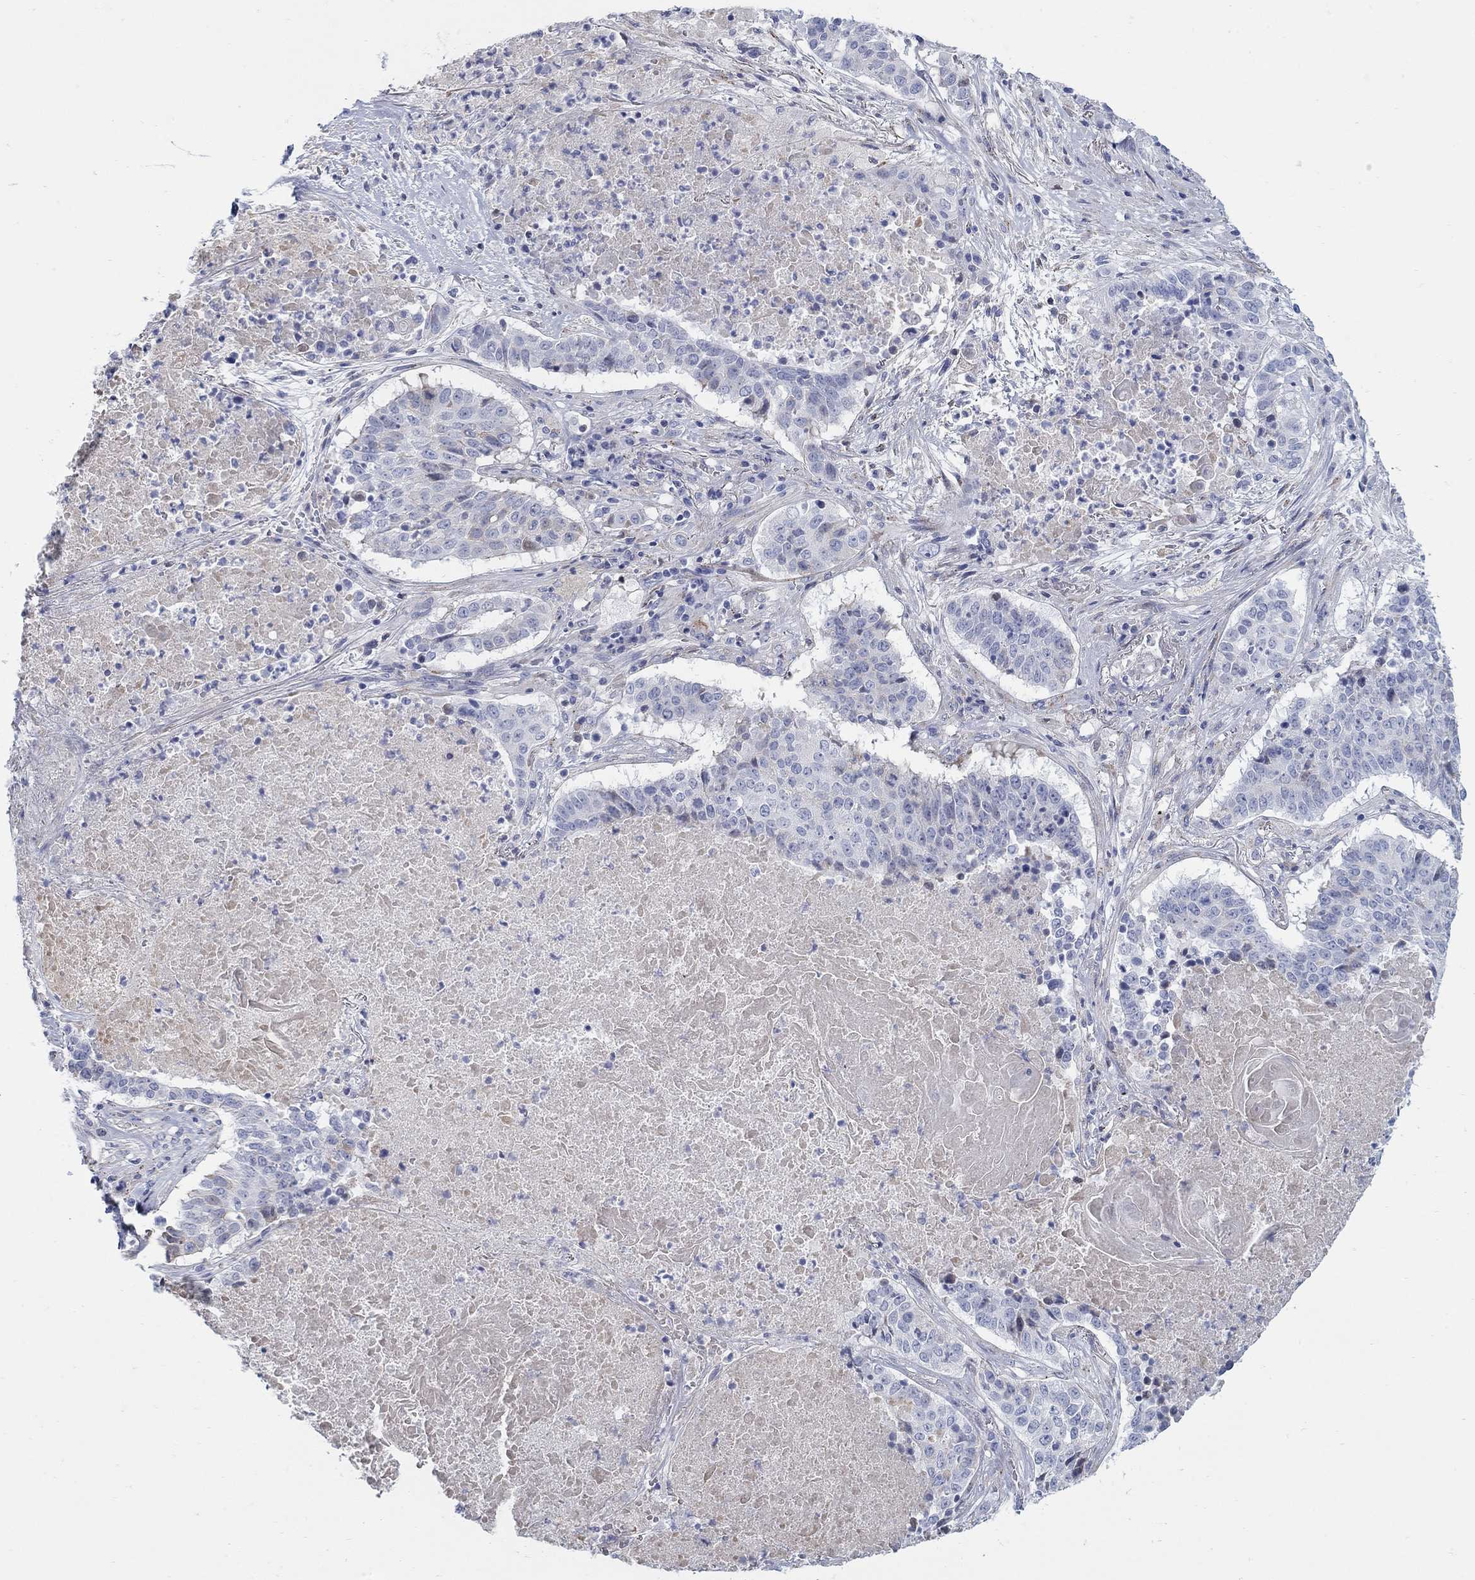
{"staining": {"intensity": "negative", "quantity": "none", "location": "none"}, "tissue": "lung cancer", "cell_type": "Tumor cells", "image_type": "cancer", "snomed": [{"axis": "morphology", "description": "Squamous cell carcinoma, NOS"}, {"axis": "topography", "description": "Lung"}], "caption": "Photomicrograph shows no significant protein expression in tumor cells of lung squamous cell carcinoma. (DAB (3,3'-diaminobenzidine) IHC, high magnification).", "gene": "HEATR4", "patient": {"sex": "male", "age": 64}}